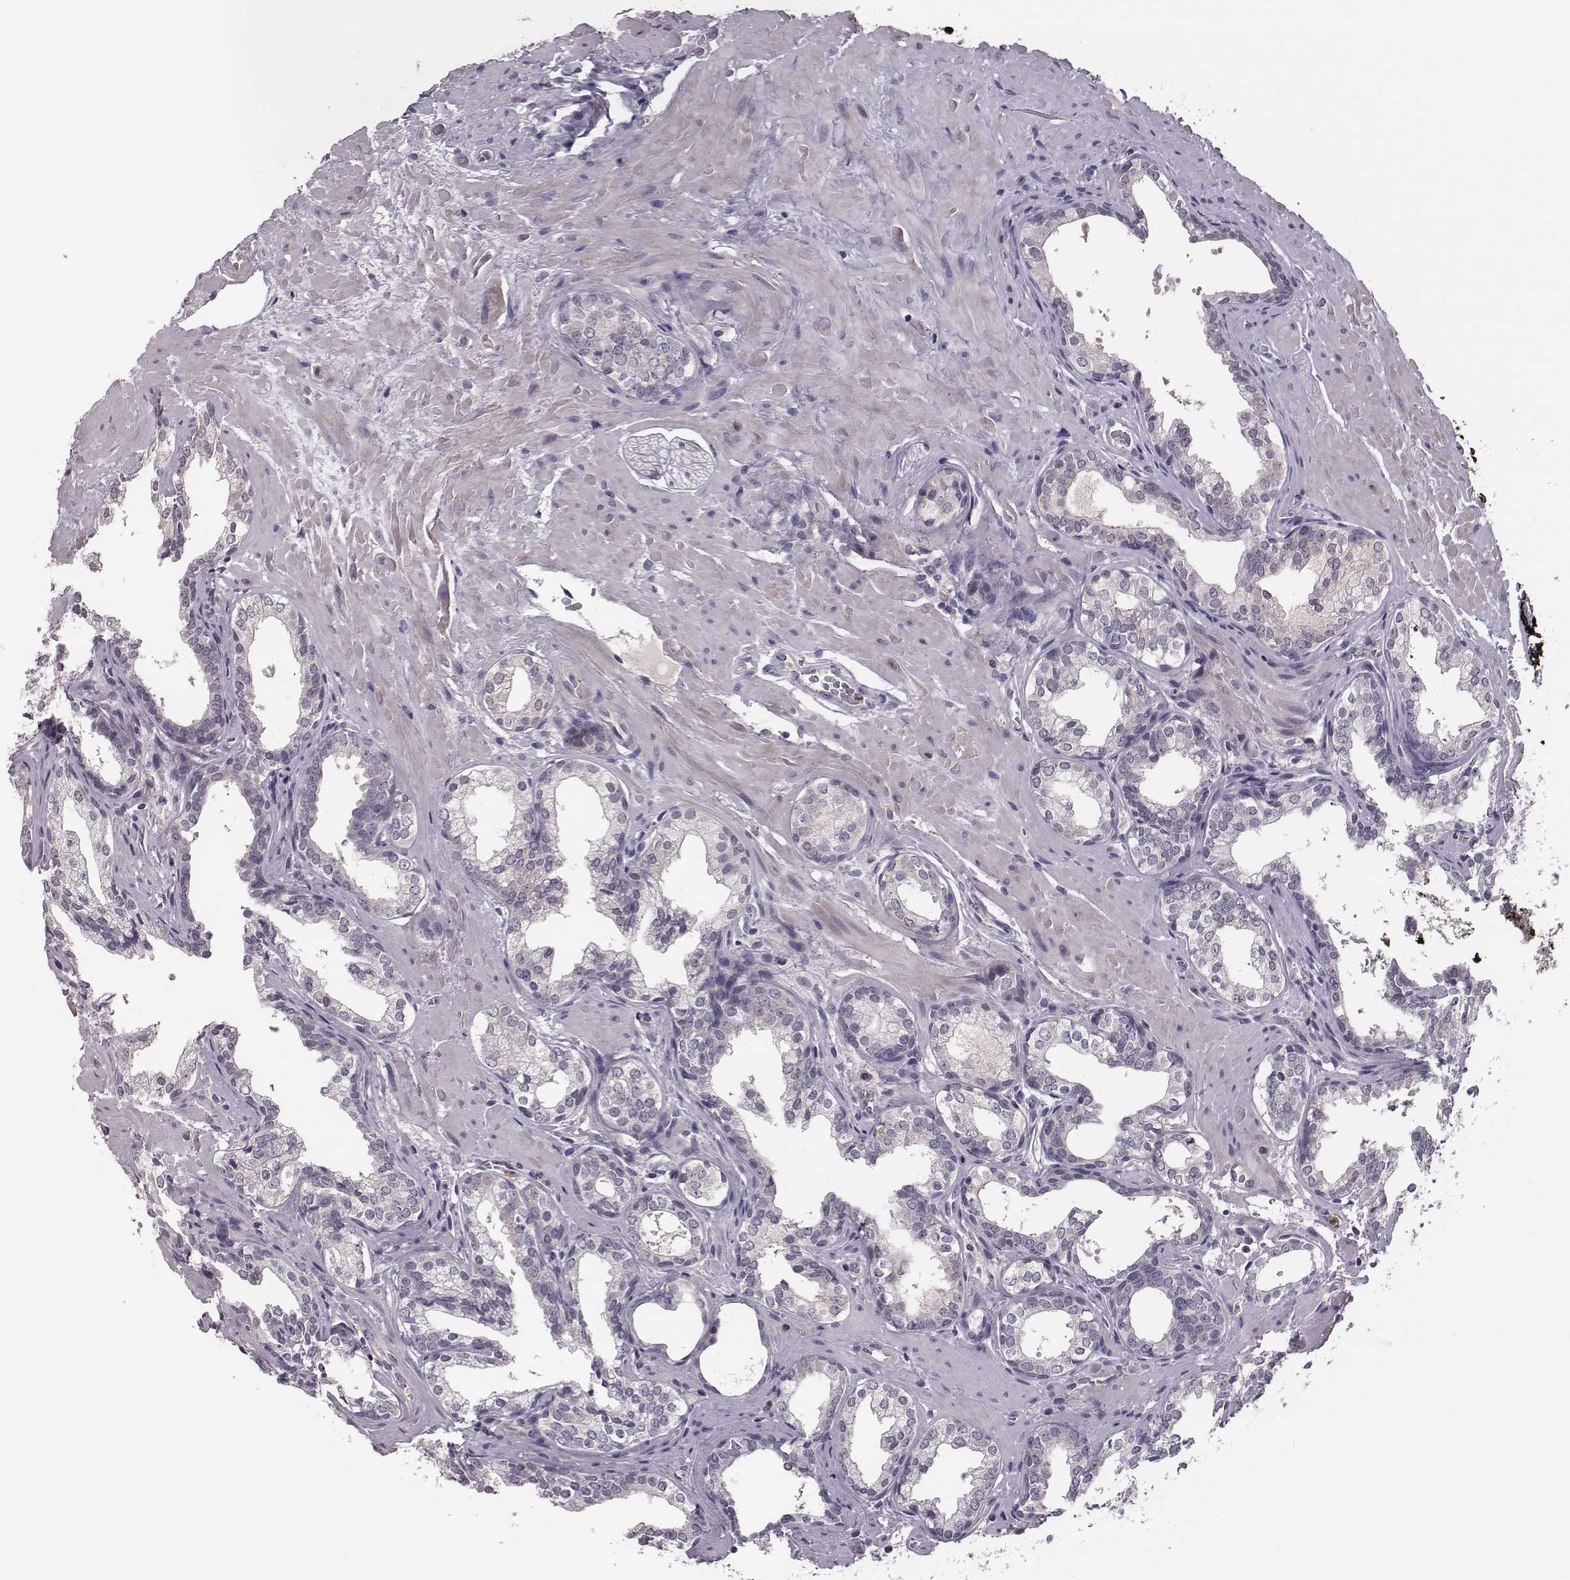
{"staining": {"intensity": "negative", "quantity": "none", "location": "none"}, "tissue": "prostate cancer", "cell_type": "Tumor cells", "image_type": "cancer", "snomed": [{"axis": "morphology", "description": "Adenocarcinoma, NOS"}, {"axis": "topography", "description": "Prostate"}], "caption": "Adenocarcinoma (prostate) stained for a protein using immunohistochemistry demonstrates no staining tumor cells.", "gene": "KMO", "patient": {"sex": "male", "age": 66}}